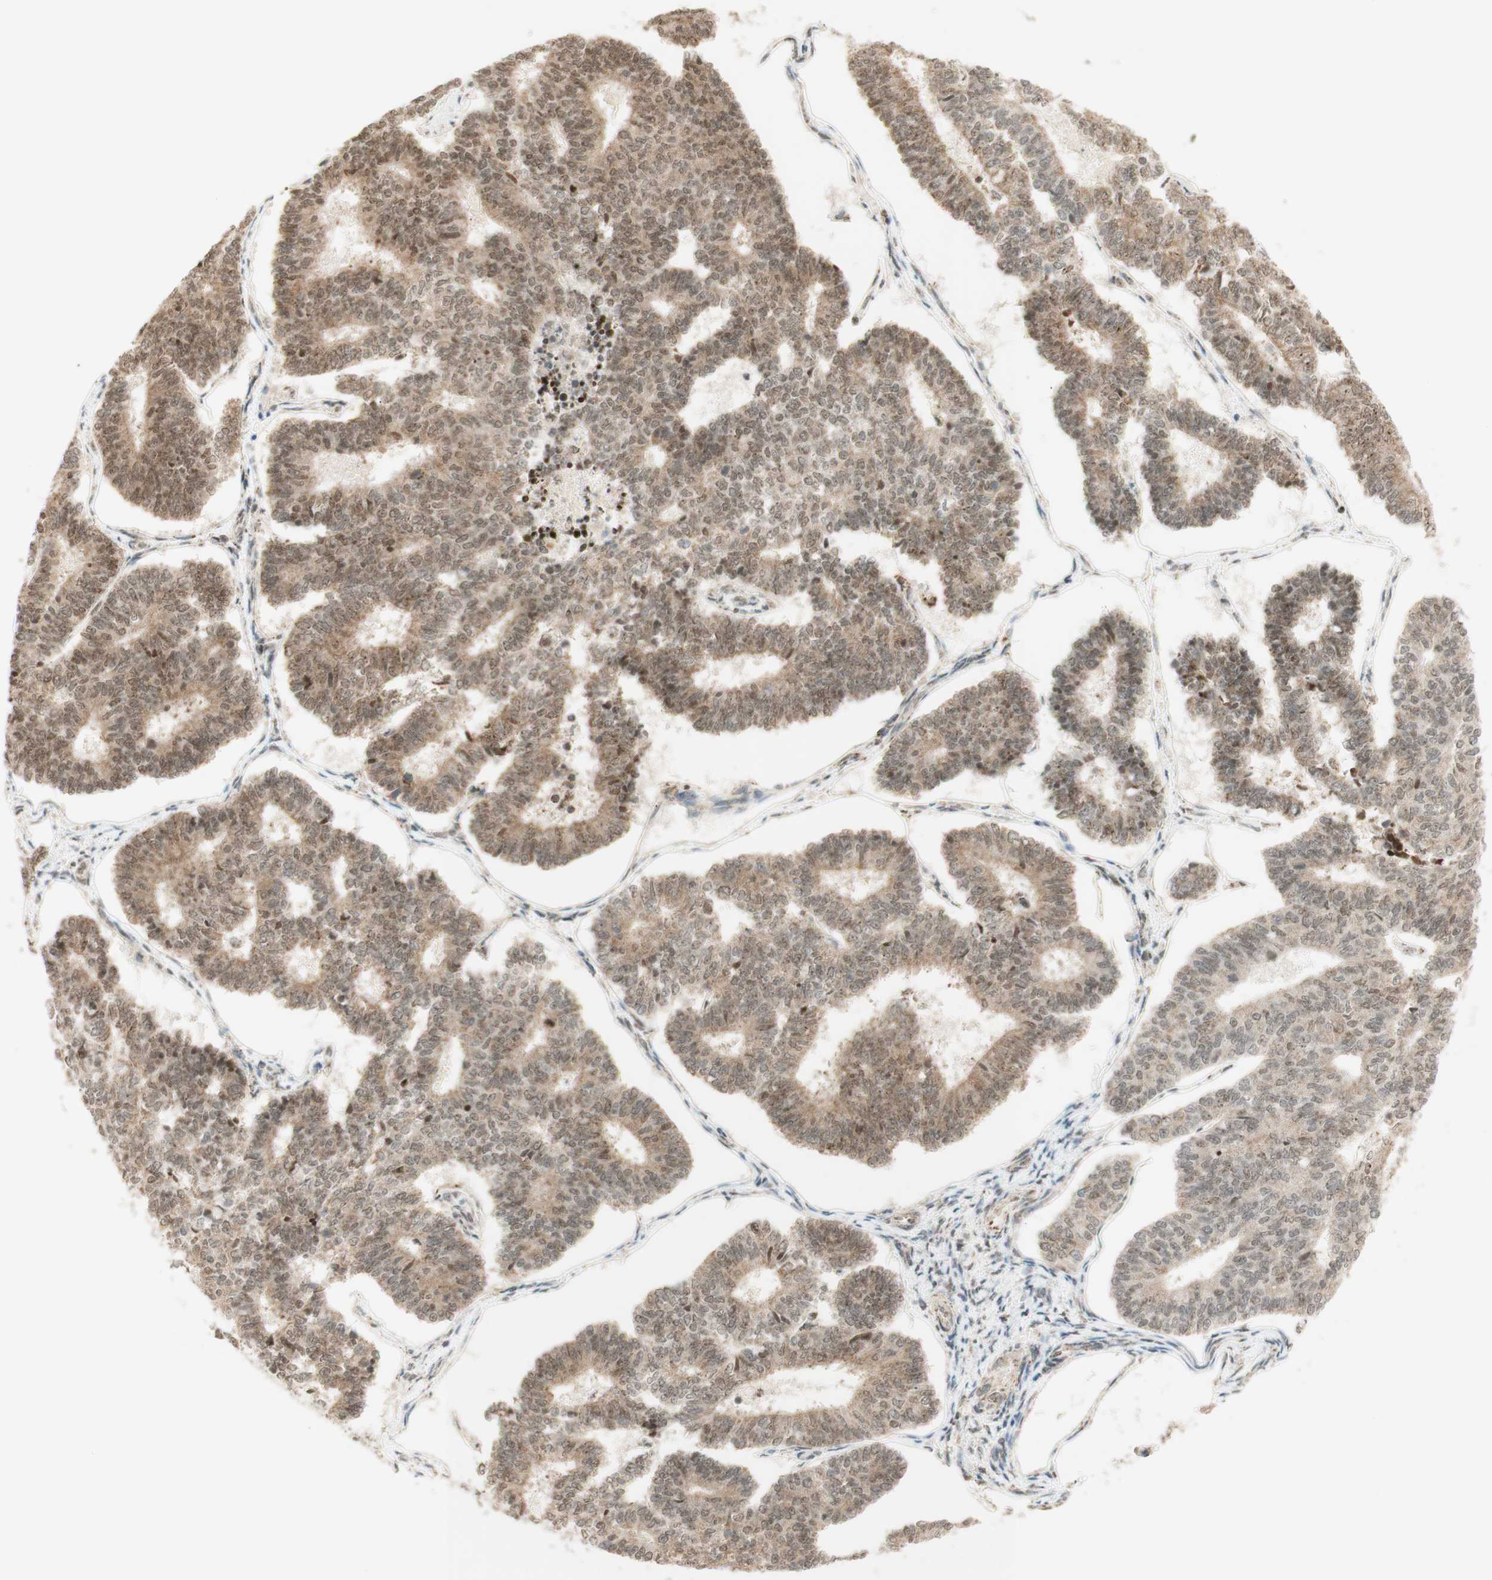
{"staining": {"intensity": "moderate", "quantity": ">75%", "location": "cytoplasmic/membranous,nuclear"}, "tissue": "endometrial cancer", "cell_type": "Tumor cells", "image_type": "cancer", "snomed": [{"axis": "morphology", "description": "Adenocarcinoma, NOS"}, {"axis": "topography", "description": "Endometrium"}], "caption": "Immunohistochemical staining of adenocarcinoma (endometrial) demonstrates moderate cytoplasmic/membranous and nuclear protein positivity in approximately >75% of tumor cells.", "gene": "ZNF782", "patient": {"sex": "female", "age": 70}}